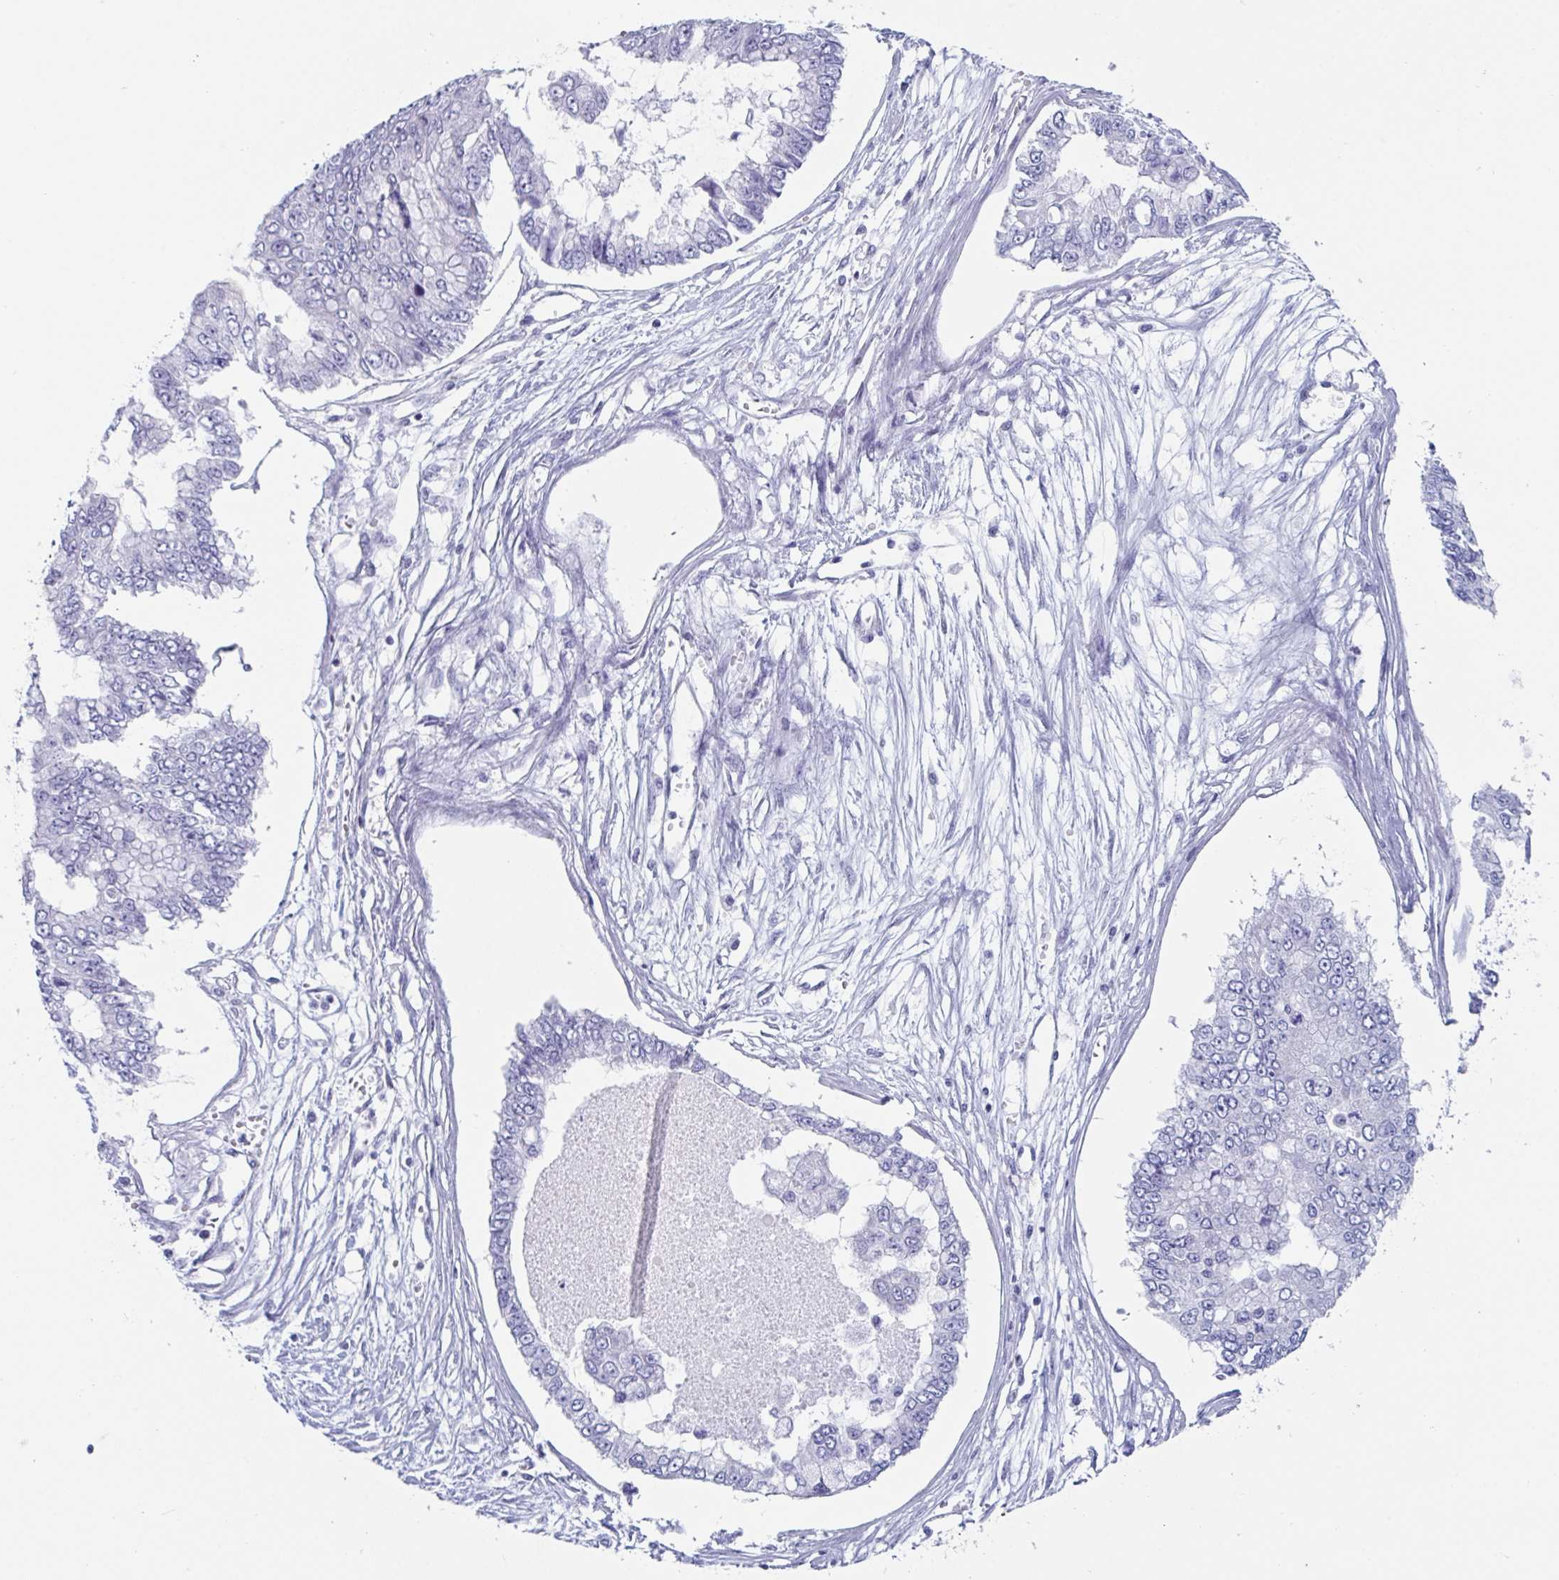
{"staining": {"intensity": "negative", "quantity": "none", "location": "none"}, "tissue": "ovarian cancer", "cell_type": "Tumor cells", "image_type": "cancer", "snomed": [{"axis": "morphology", "description": "Cystadenocarcinoma, mucinous, NOS"}, {"axis": "topography", "description": "Ovary"}], "caption": "IHC of ovarian mucinous cystadenocarcinoma shows no positivity in tumor cells. The staining was performed using DAB (3,3'-diaminobenzidine) to visualize the protein expression in brown, while the nuclei were stained in blue with hematoxylin (Magnification: 20x).", "gene": "ZPBP", "patient": {"sex": "female", "age": 72}}